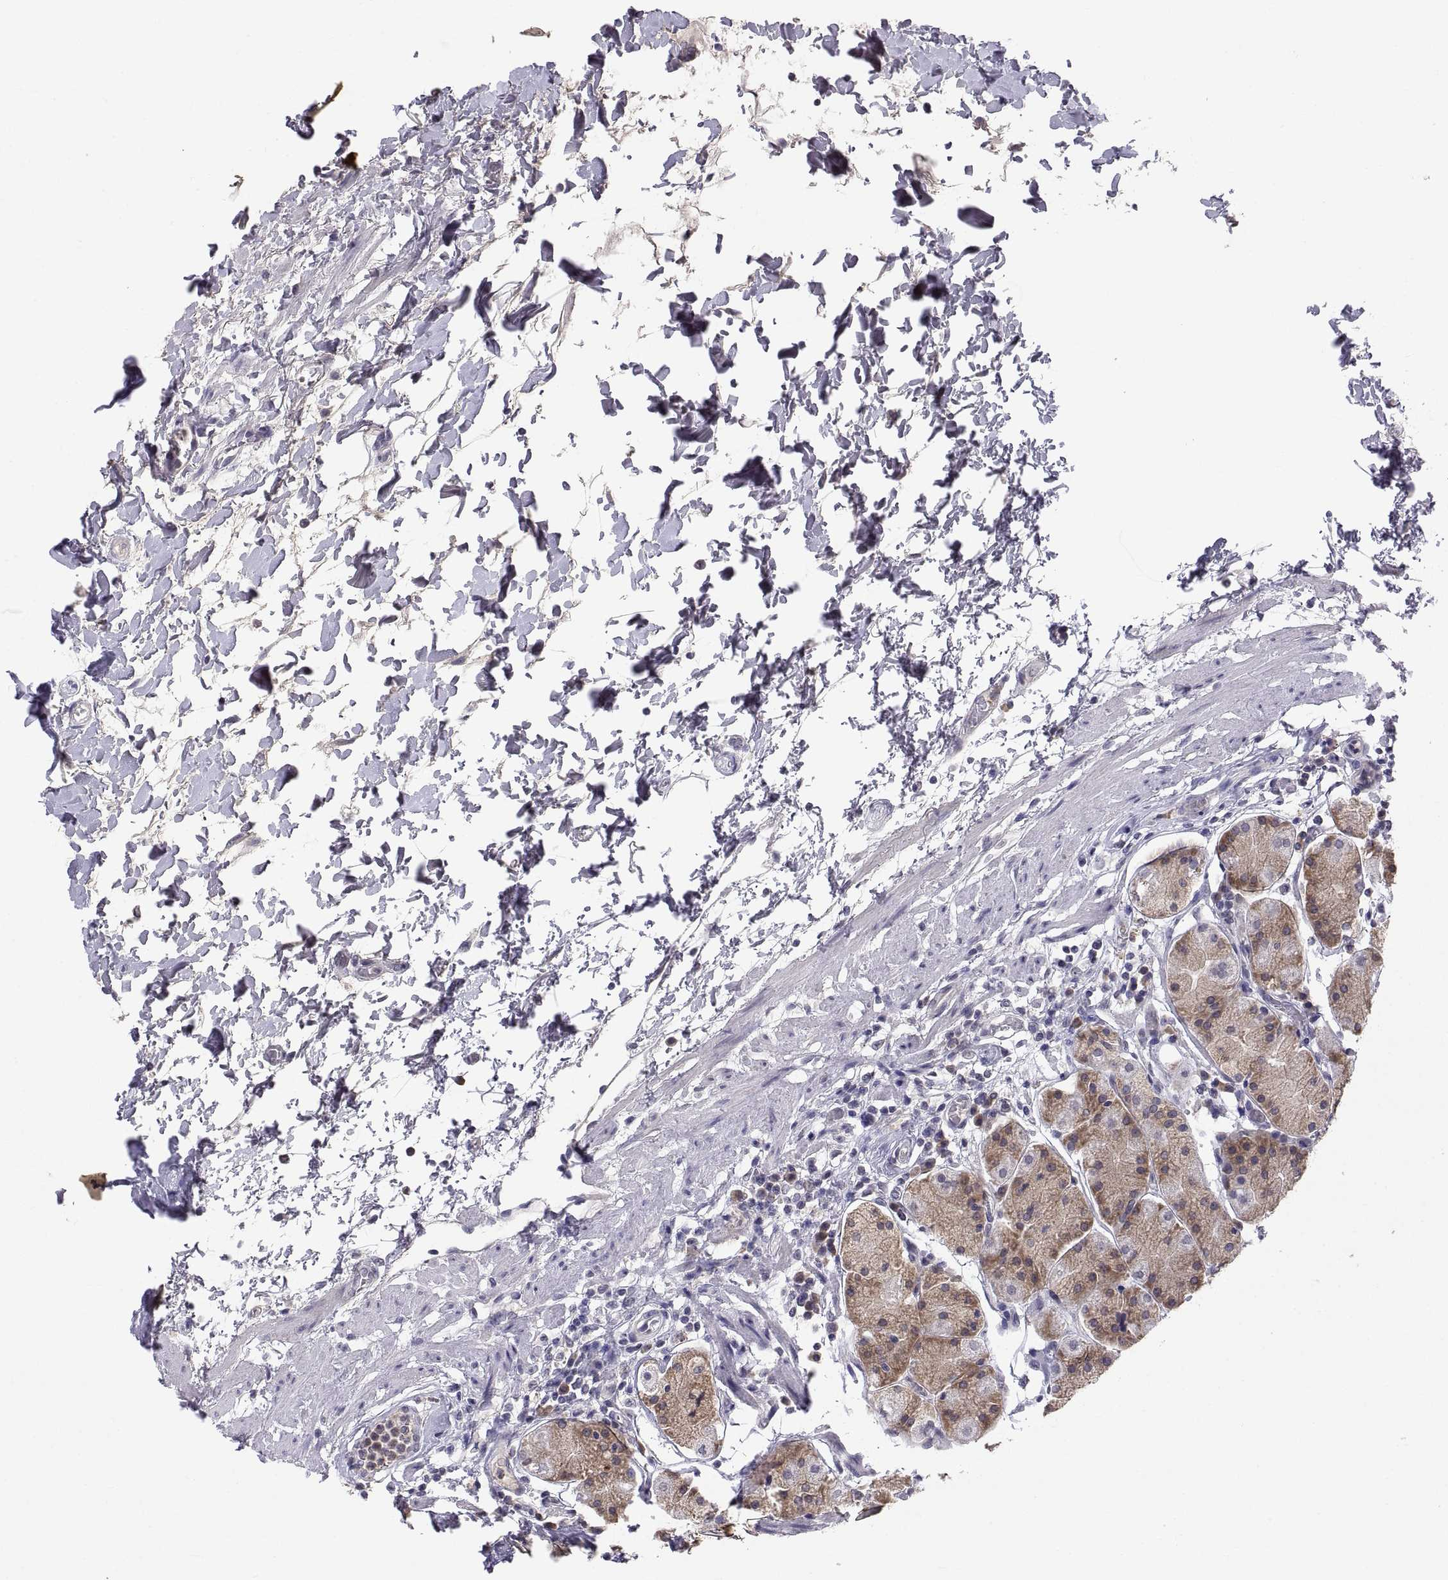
{"staining": {"intensity": "moderate", "quantity": "25%-75%", "location": "cytoplasmic/membranous"}, "tissue": "stomach", "cell_type": "Glandular cells", "image_type": "normal", "snomed": [{"axis": "morphology", "description": "Normal tissue, NOS"}, {"axis": "topography", "description": "Stomach"}], "caption": "Immunohistochemical staining of unremarkable stomach displays 25%-75% levels of moderate cytoplasmic/membranous protein positivity in approximately 25%-75% of glandular cells.", "gene": "PKP1", "patient": {"sex": "male", "age": 54}}